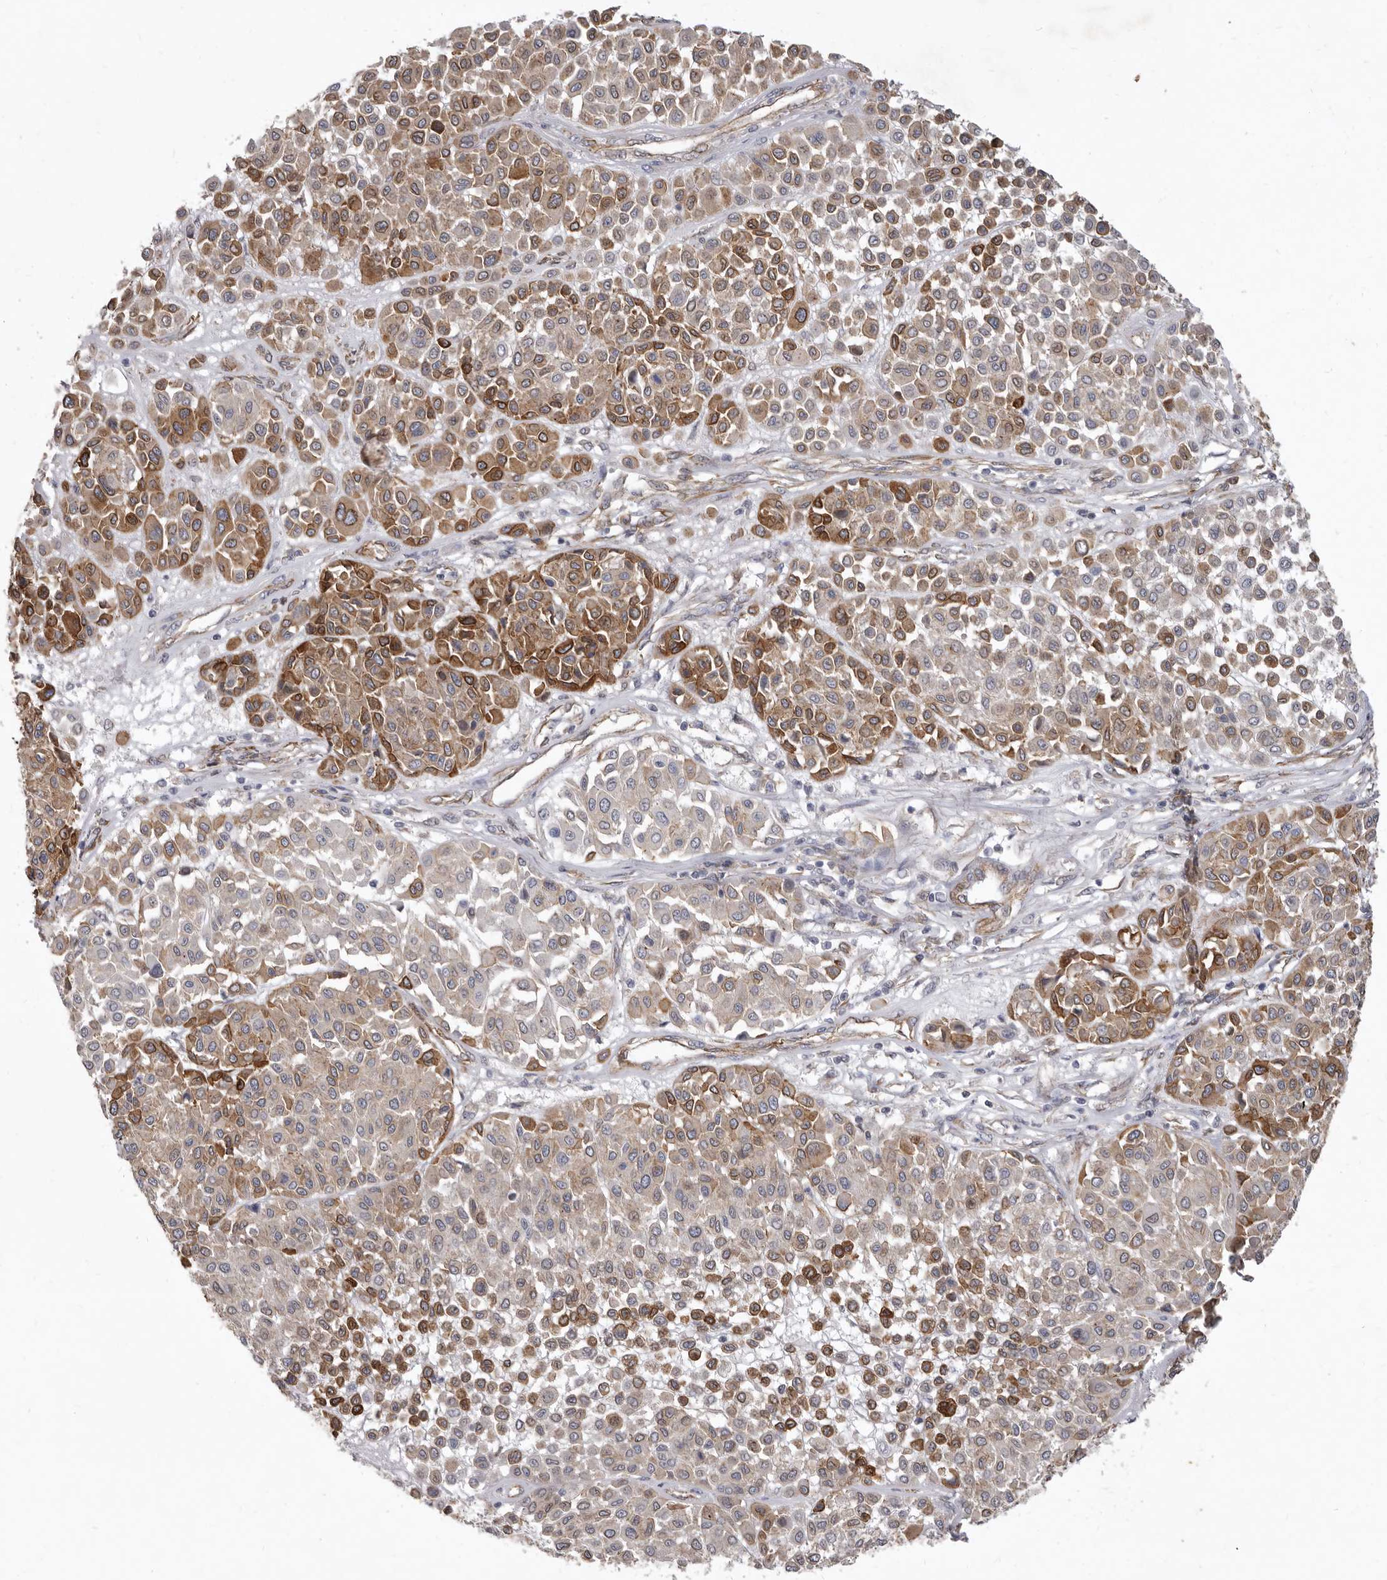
{"staining": {"intensity": "strong", "quantity": "25%-75%", "location": "cytoplasmic/membranous"}, "tissue": "melanoma", "cell_type": "Tumor cells", "image_type": "cancer", "snomed": [{"axis": "morphology", "description": "Malignant melanoma, Metastatic site"}, {"axis": "topography", "description": "Soft tissue"}], "caption": "Immunohistochemical staining of human melanoma exhibits high levels of strong cytoplasmic/membranous staining in approximately 25%-75% of tumor cells.", "gene": "P2RX6", "patient": {"sex": "male", "age": 41}}